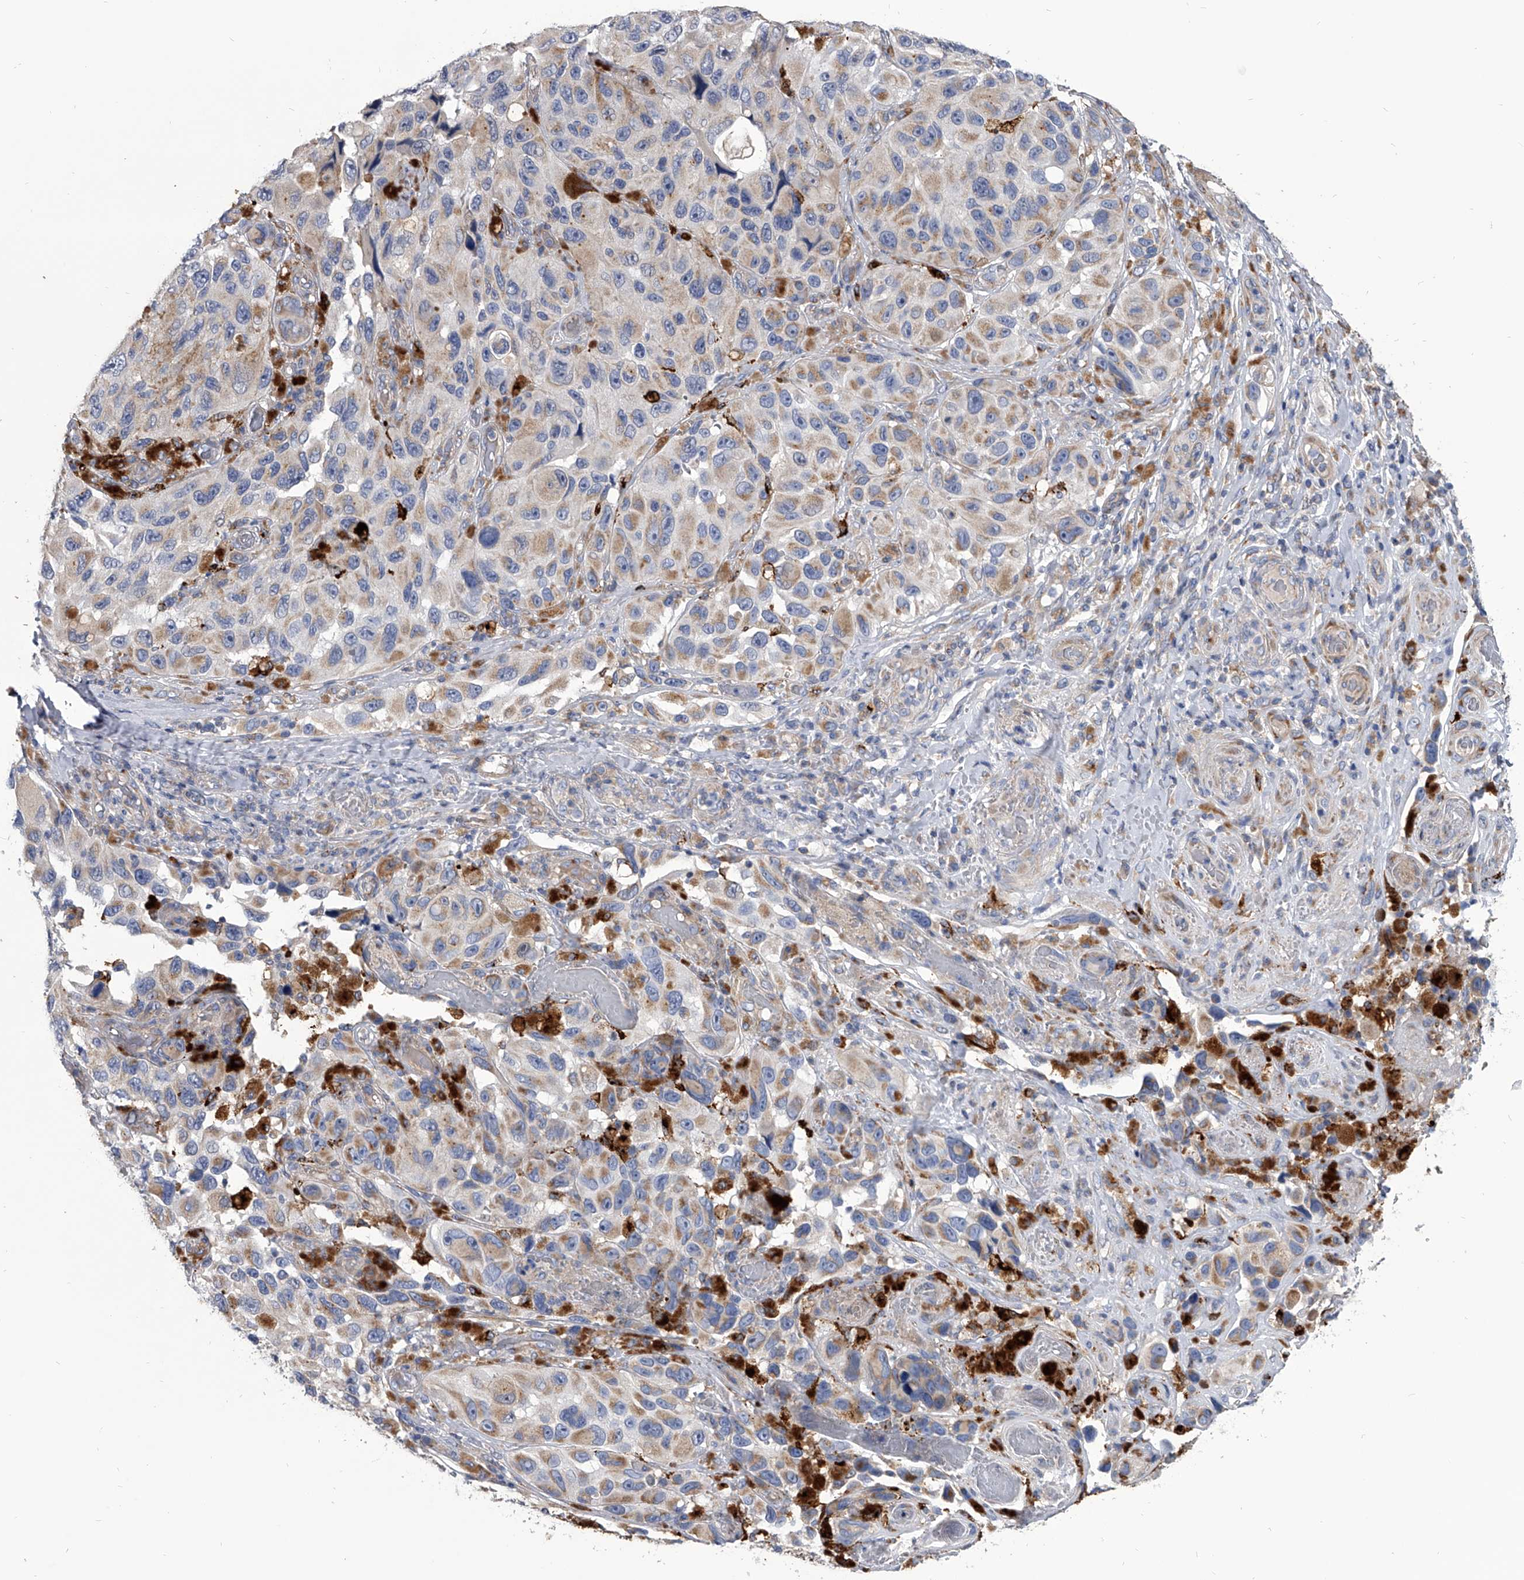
{"staining": {"intensity": "weak", "quantity": "25%-75%", "location": "cytoplasmic/membranous"}, "tissue": "melanoma", "cell_type": "Tumor cells", "image_type": "cancer", "snomed": [{"axis": "morphology", "description": "Malignant melanoma, NOS"}, {"axis": "topography", "description": "Skin"}], "caption": "The photomicrograph demonstrates immunohistochemical staining of melanoma. There is weak cytoplasmic/membranous expression is seen in about 25%-75% of tumor cells. Using DAB (3,3'-diaminobenzidine) (brown) and hematoxylin (blue) stains, captured at high magnification using brightfield microscopy.", "gene": "SPP1", "patient": {"sex": "female", "age": 73}}